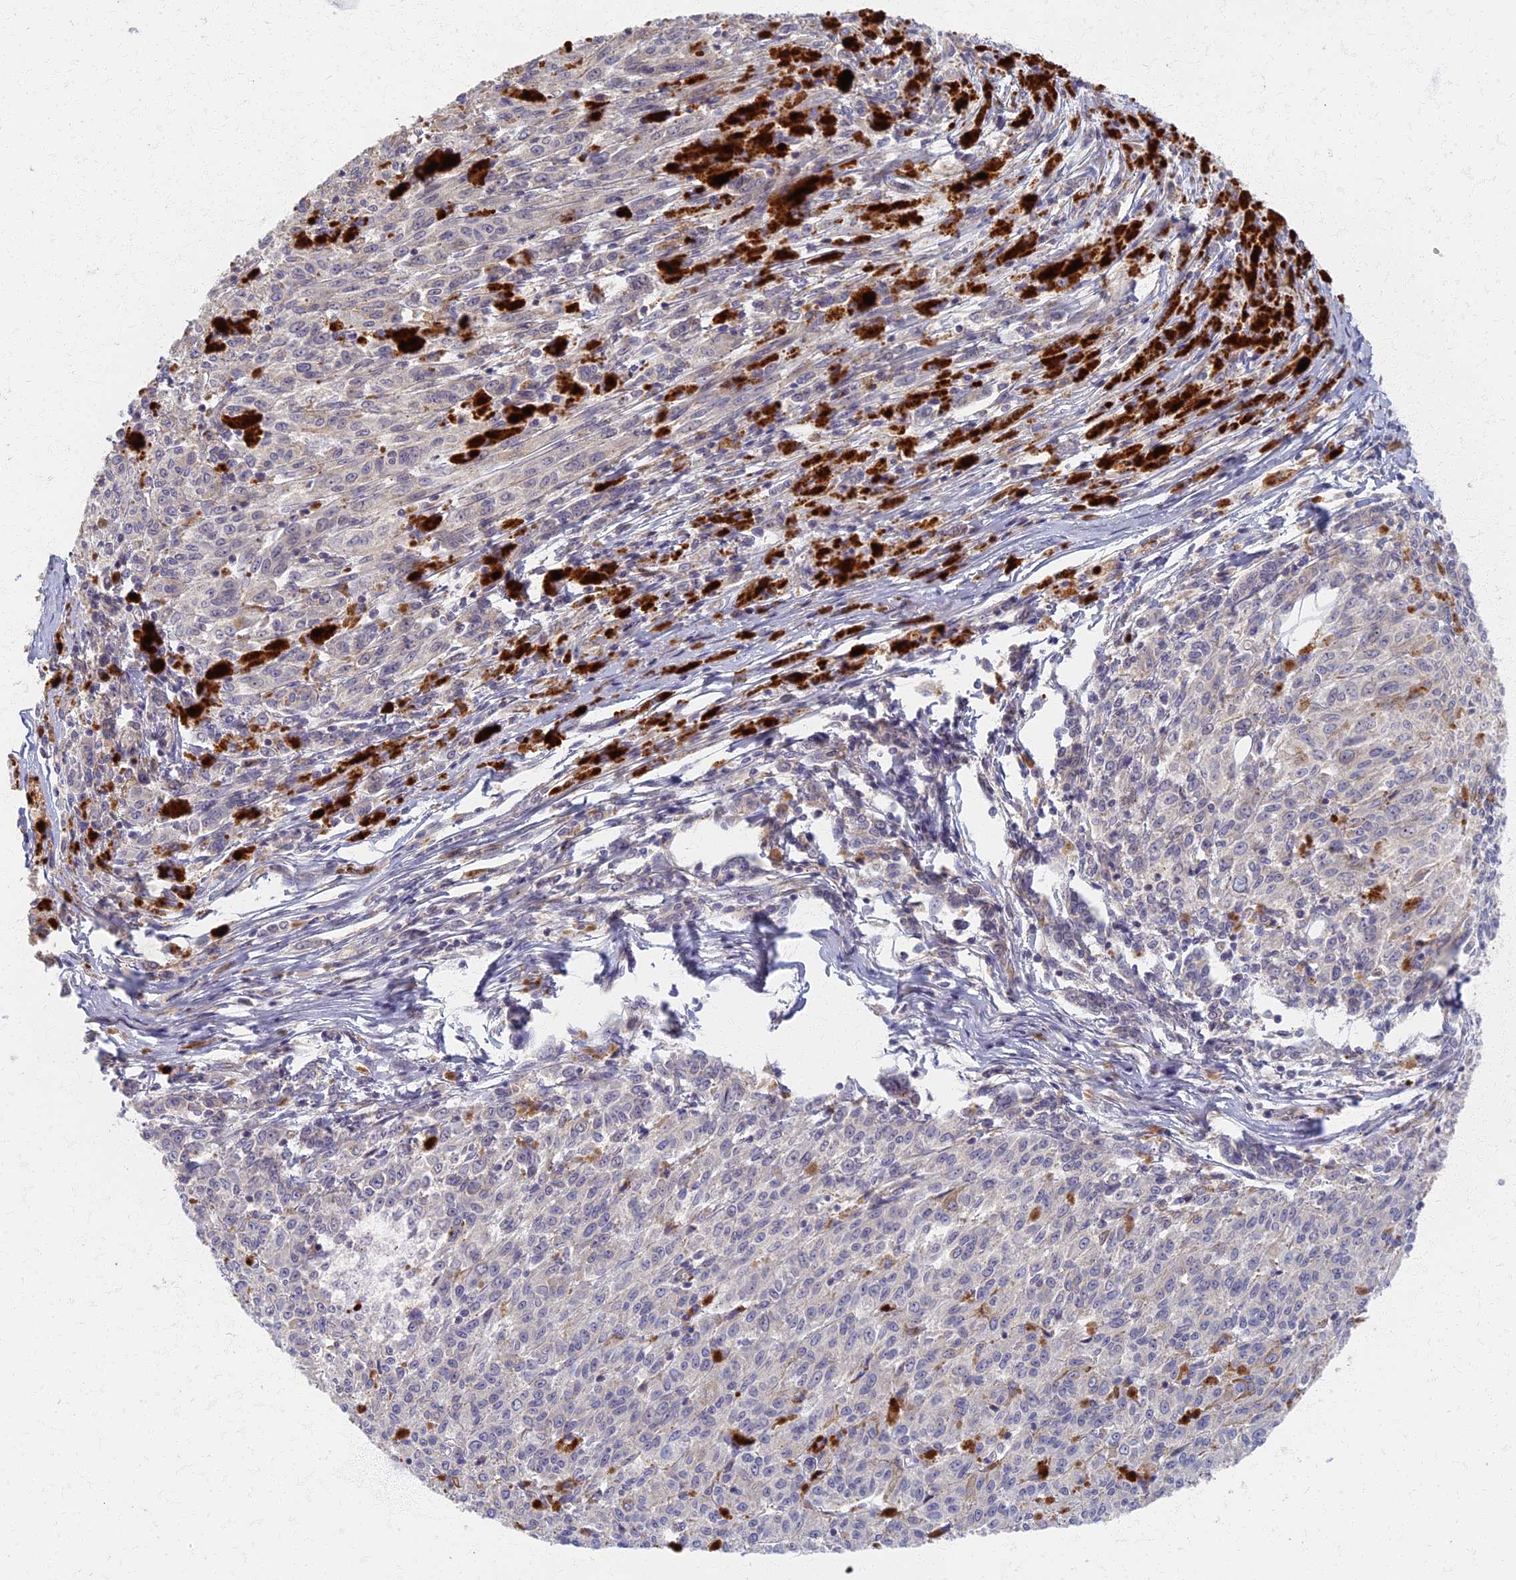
{"staining": {"intensity": "weak", "quantity": "25%-75%", "location": "cytoplasmic/membranous"}, "tissue": "melanoma", "cell_type": "Tumor cells", "image_type": "cancer", "snomed": [{"axis": "morphology", "description": "Malignant melanoma, NOS"}, {"axis": "topography", "description": "Skin"}], "caption": "Weak cytoplasmic/membranous expression for a protein is appreciated in about 25%-75% of tumor cells of malignant melanoma using IHC.", "gene": "AP4E1", "patient": {"sex": "female", "age": 52}}